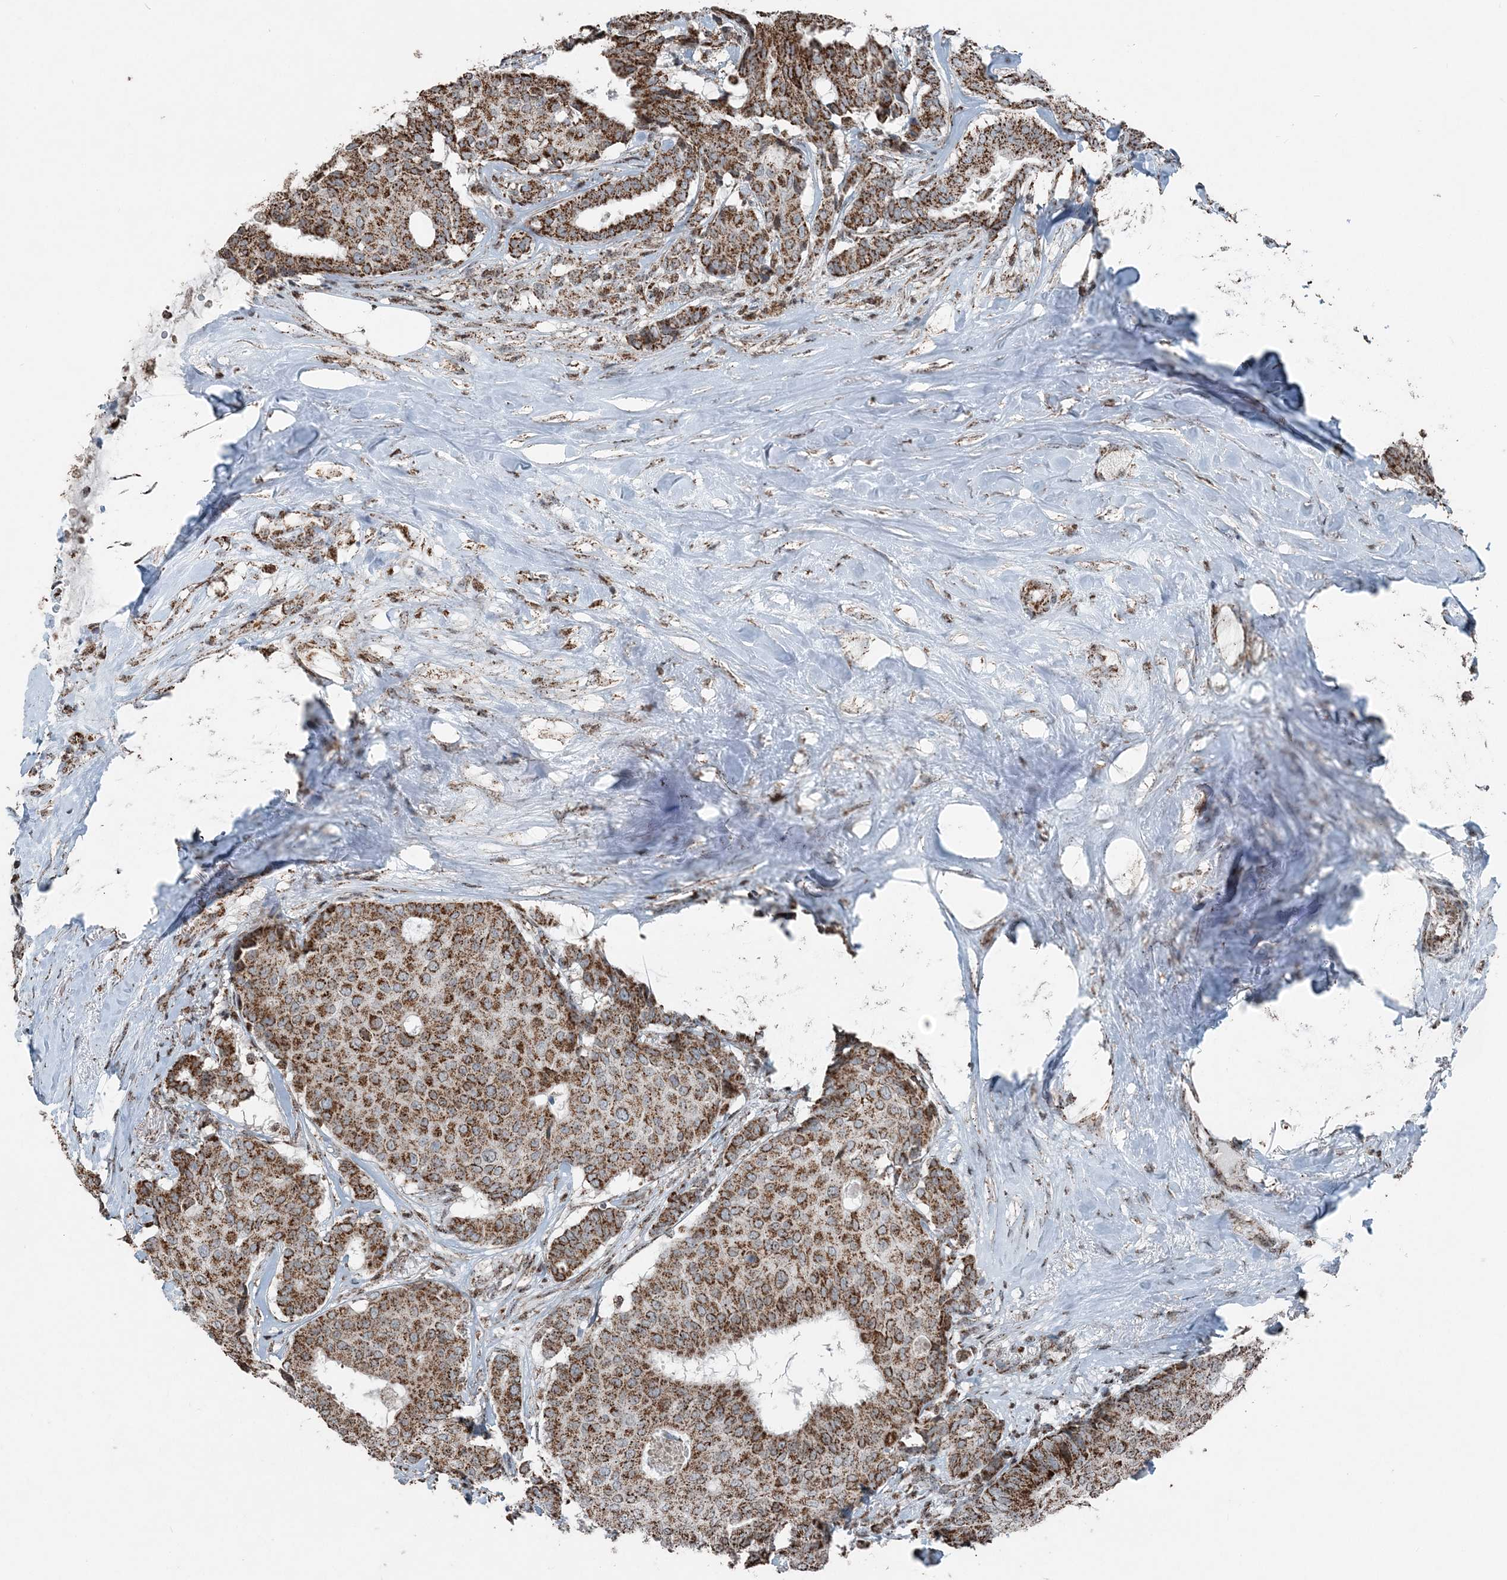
{"staining": {"intensity": "strong", "quantity": ">75%", "location": "cytoplasmic/membranous"}, "tissue": "breast cancer", "cell_type": "Tumor cells", "image_type": "cancer", "snomed": [{"axis": "morphology", "description": "Duct carcinoma"}, {"axis": "topography", "description": "Breast"}], "caption": "Protein analysis of breast cancer tissue displays strong cytoplasmic/membranous expression in approximately >75% of tumor cells.", "gene": "SUCLG1", "patient": {"sex": "female", "age": 75}}